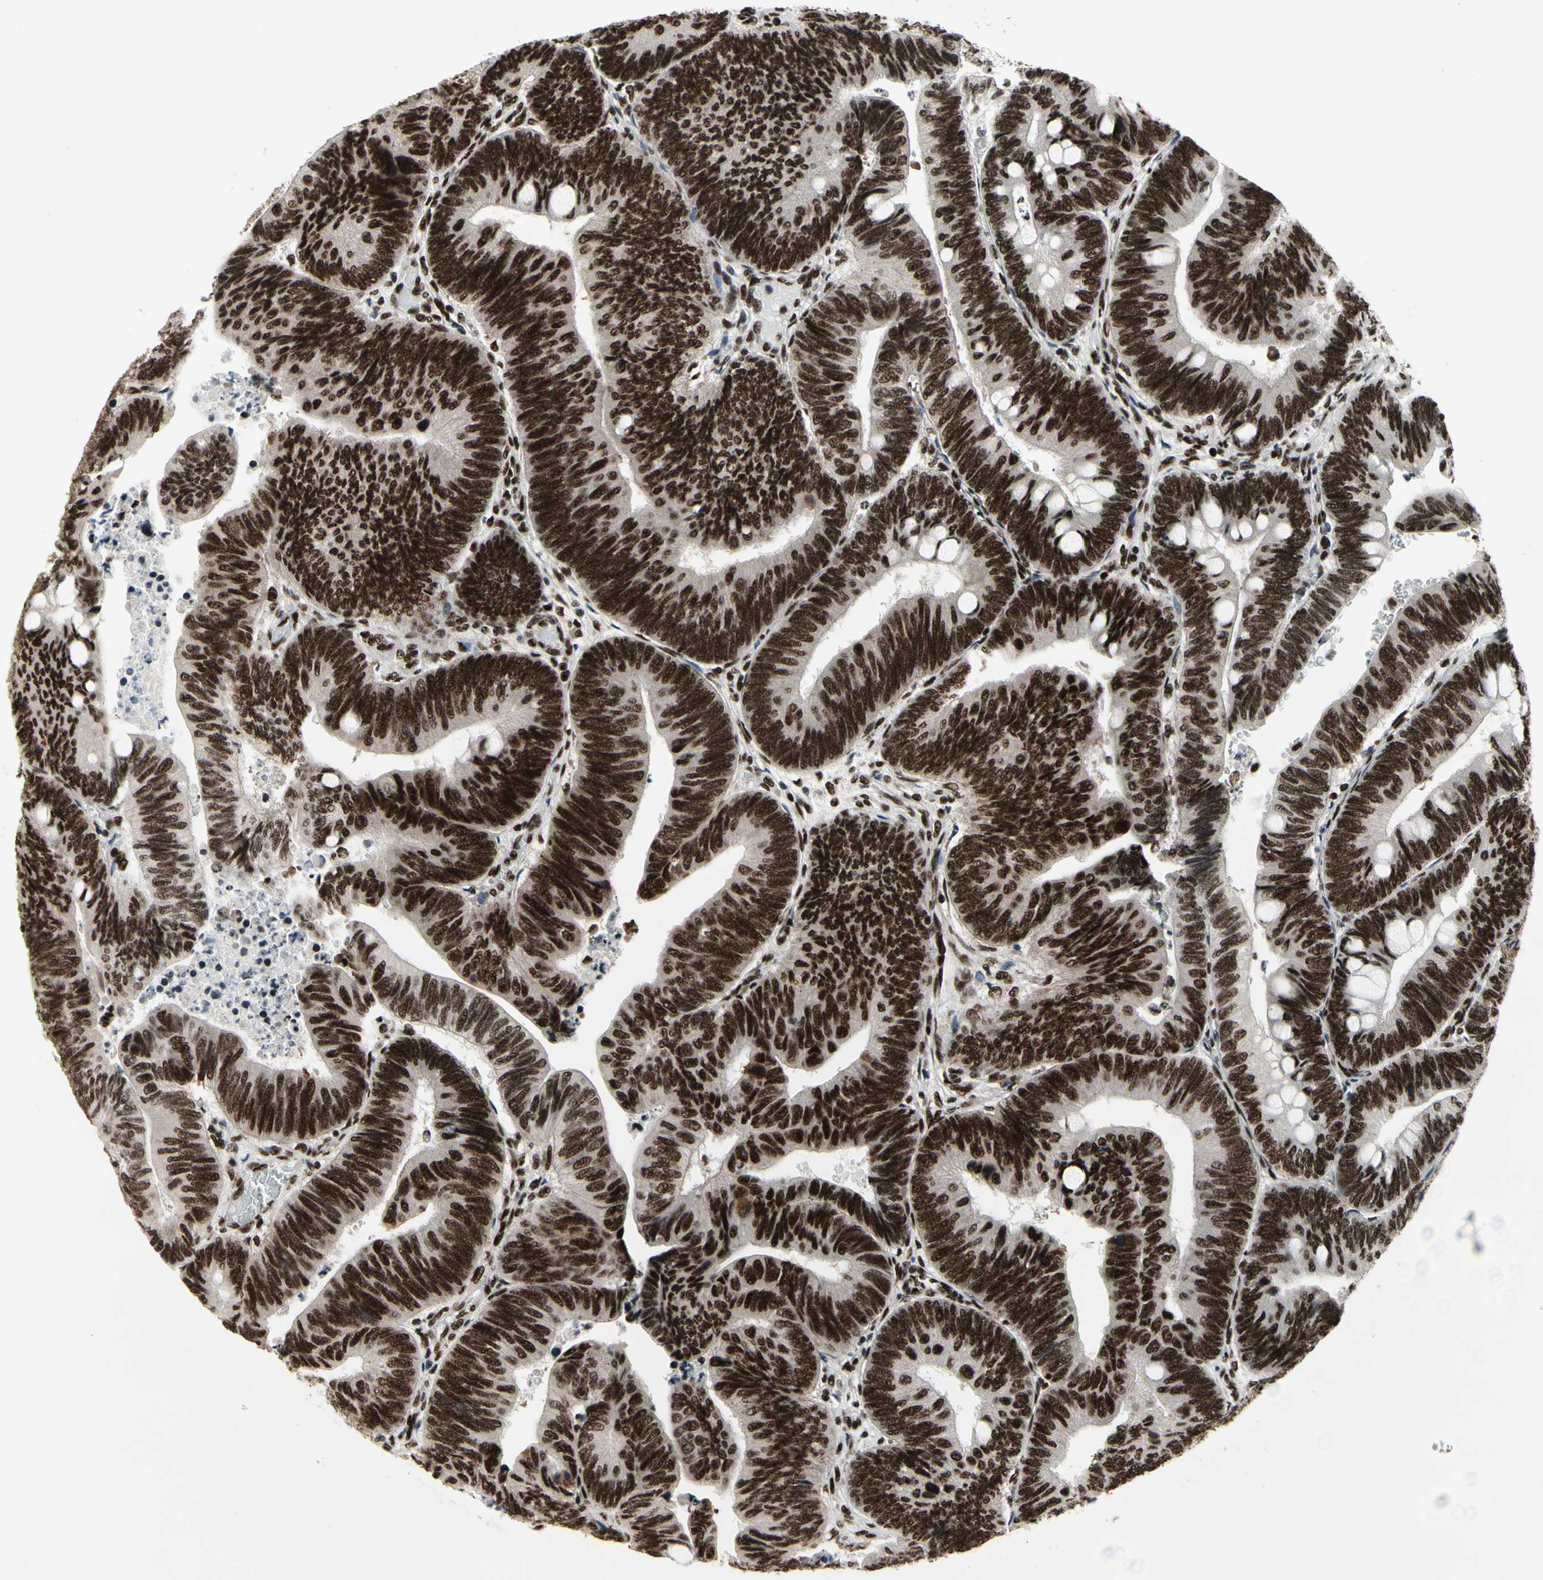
{"staining": {"intensity": "strong", "quantity": ">75%", "location": "nuclear"}, "tissue": "colorectal cancer", "cell_type": "Tumor cells", "image_type": "cancer", "snomed": [{"axis": "morphology", "description": "Normal tissue, NOS"}, {"axis": "morphology", "description": "Adenocarcinoma, NOS"}, {"axis": "topography", "description": "Rectum"}, {"axis": "topography", "description": "Peripheral nerve tissue"}], "caption": "Human colorectal cancer (adenocarcinoma) stained with a brown dye reveals strong nuclear positive expression in approximately >75% of tumor cells.", "gene": "SRSF11", "patient": {"sex": "male", "age": 92}}